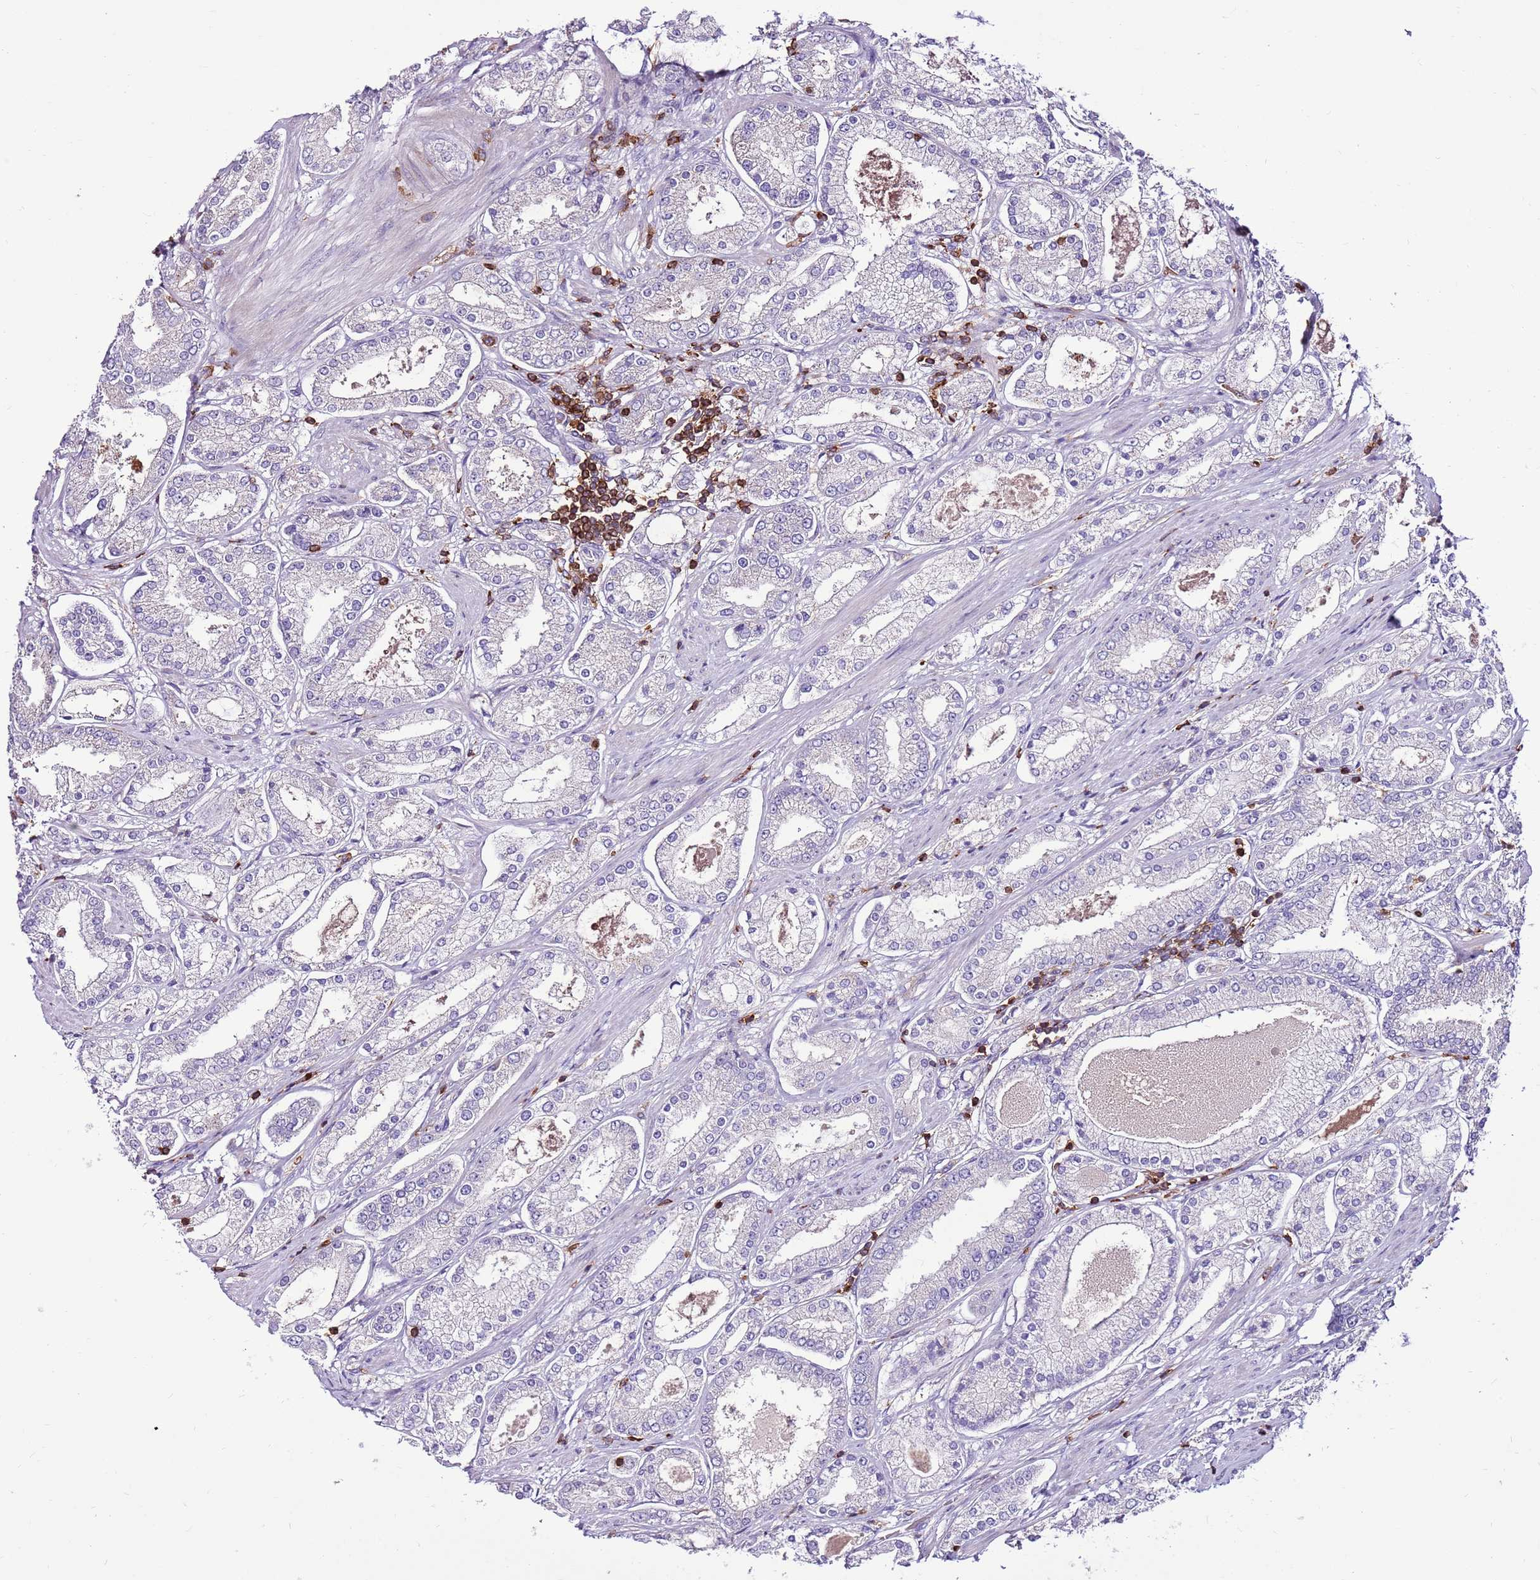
{"staining": {"intensity": "negative", "quantity": "none", "location": "none"}, "tissue": "prostate cancer", "cell_type": "Tumor cells", "image_type": "cancer", "snomed": [{"axis": "morphology", "description": "Adenocarcinoma, High grade"}, {"axis": "topography", "description": "Prostate"}], "caption": "A high-resolution image shows IHC staining of adenocarcinoma (high-grade) (prostate), which shows no significant positivity in tumor cells.", "gene": "ZSWIM1", "patient": {"sex": "male", "age": 69}}